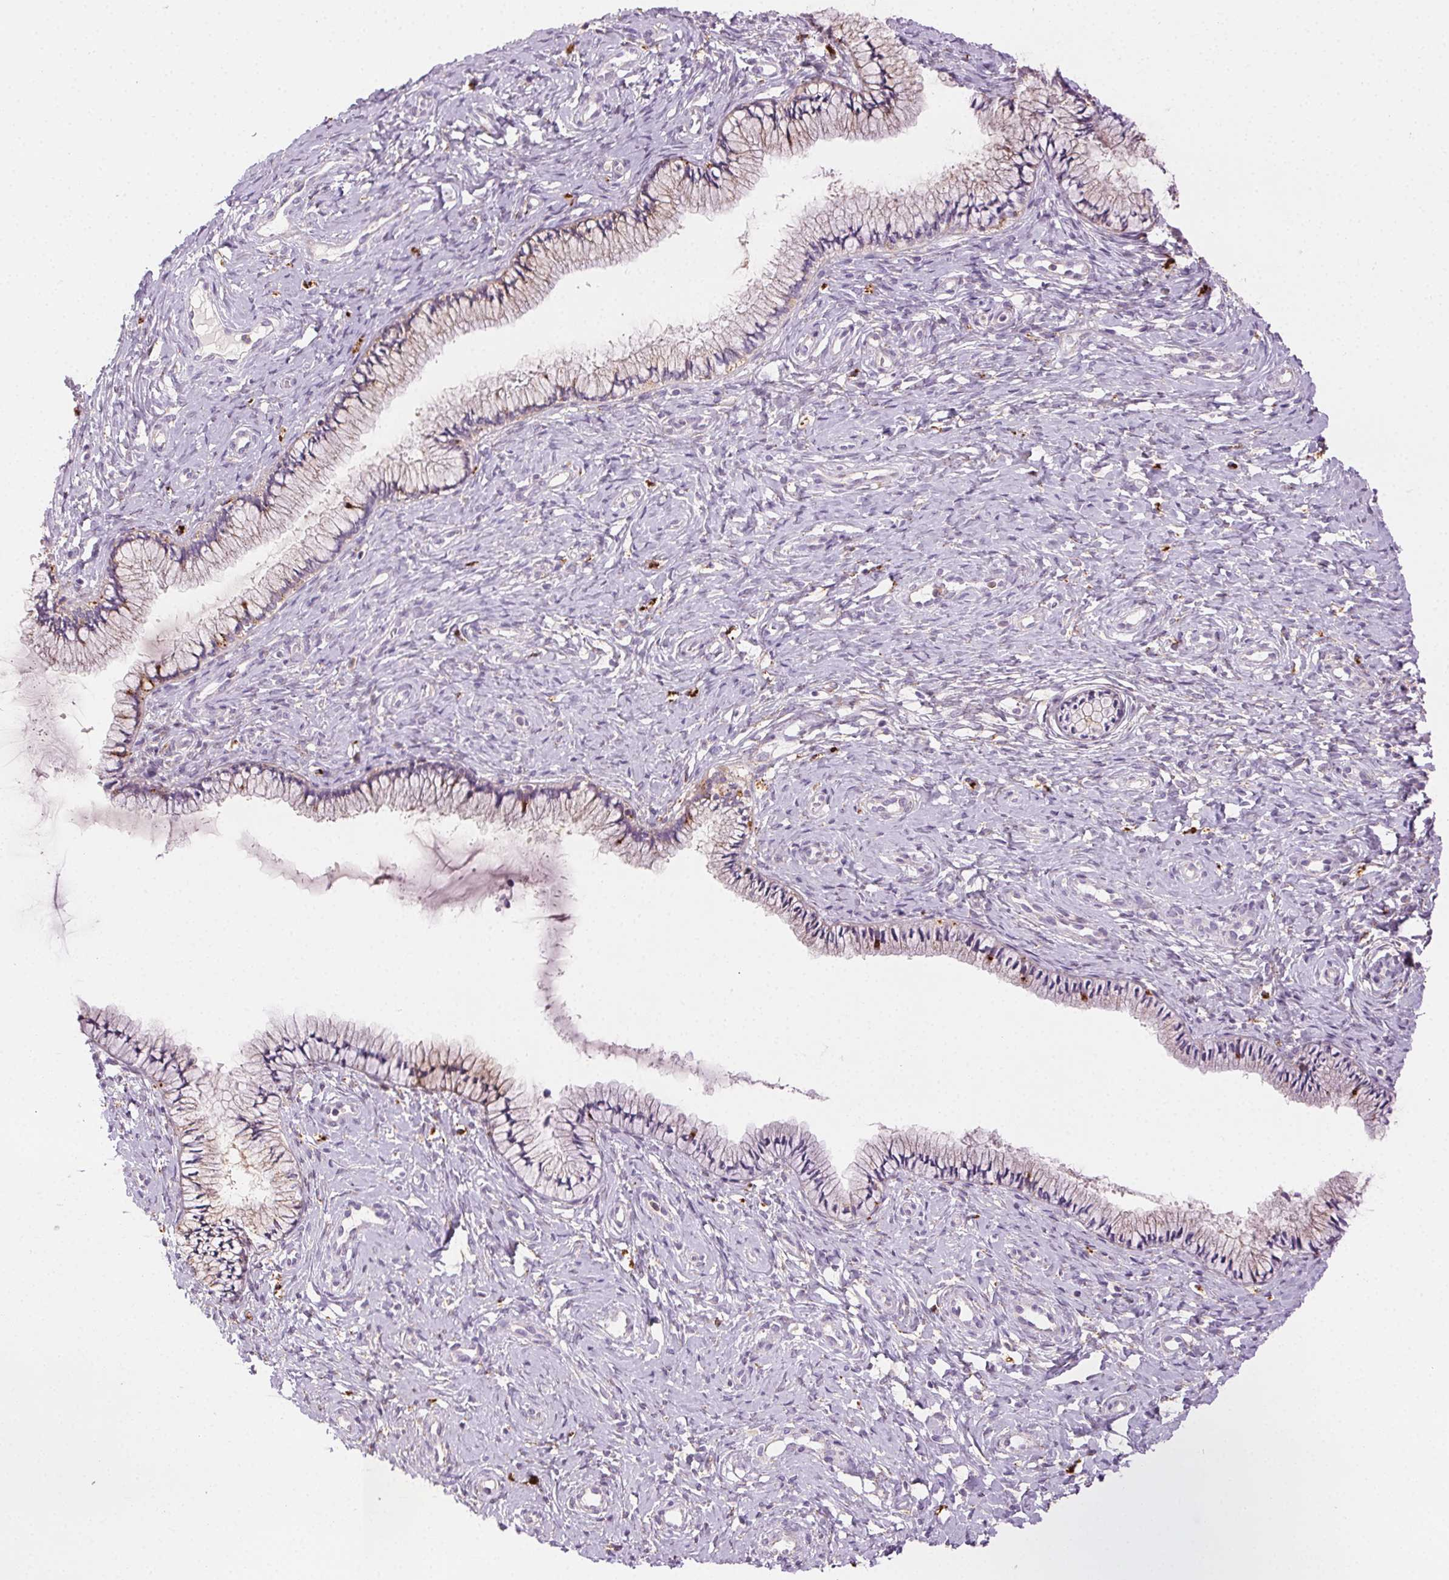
{"staining": {"intensity": "weak", "quantity": "<25%", "location": "cytoplasmic/membranous"}, "tissue": "cervix", "cell_type": "Glandular cells", "image_type": "normal", "snomed": [{"axis": "morphology", "description": "Normal tissue, NOS"}, {"axis": "topography", "description": "Cervix"}], "caption": "This image is of normal cervix stained with immunohistochemistry (IHC) to label a protein in brown with the nuclei are counter-stained blue. There is no staining in glandular cells. Brightfield microscopy of IHC stained with DAB (brown) and hematoxylin (blue), captured at high magnification.", "gene": "SCPEP1", "patient": {"sex": "female", "age": 37}}